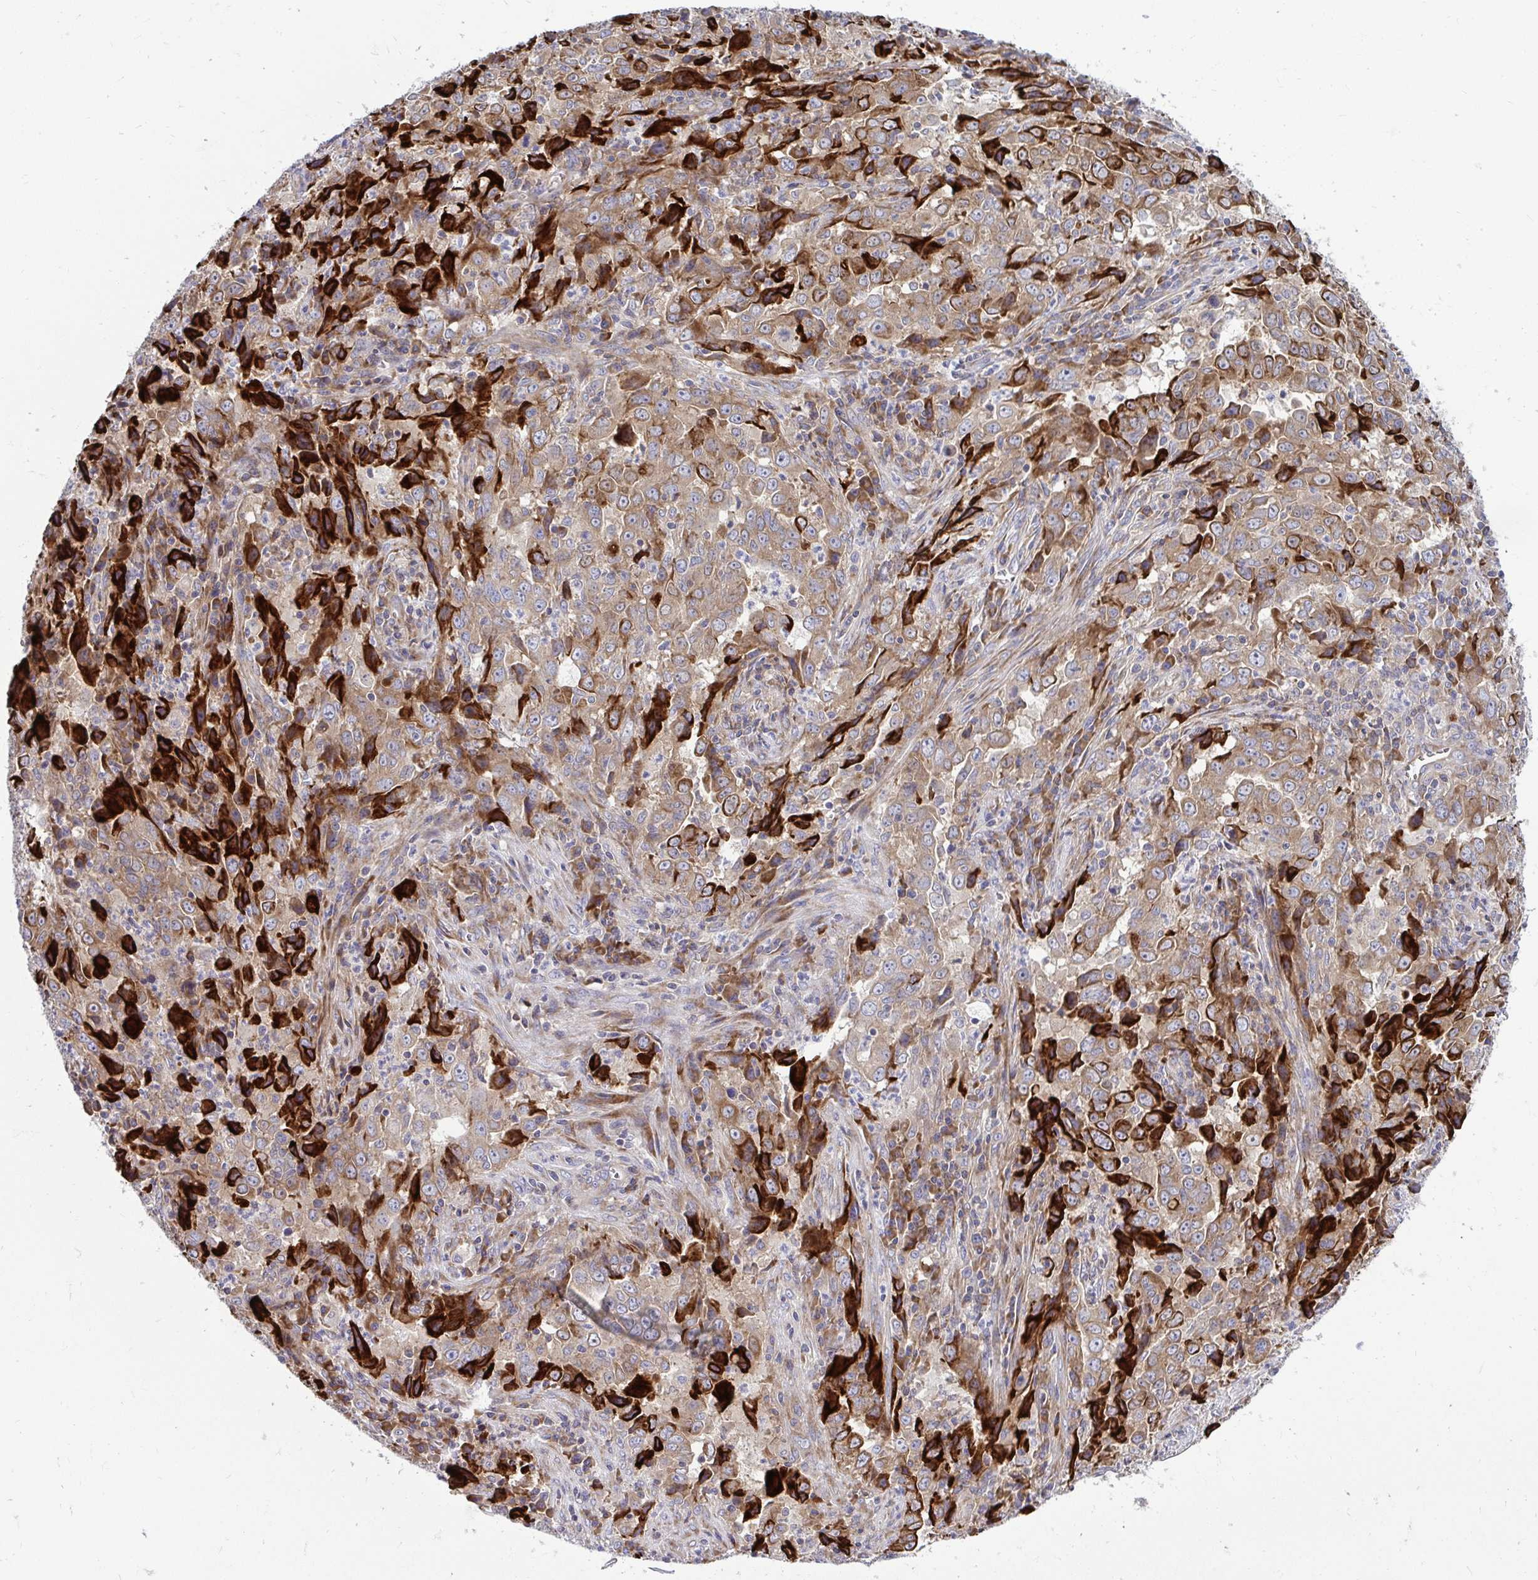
{"staining": {"intensity": "strong", "quantity": "25%-75%", "location": "cytoplasmic/membranous"}, "tissue": "lung cancer", "cell_type": "Tumor cells", "image_type": "cancer", "snomed": [{"axis": "morphology", "description": "Adenocarcinoma, NOS"}, {"axis": "topography", "description": "Lung"}], "caption": "IHC of lung adenocarcinoma reveals high levels of strong cytoplasmic/membranous positivity in approximately 25%-75% of tumor cells. (DAB IHC, brown staining for protein, blue staining for nuclei).", "gene": "GFPT2", "patient": {"sex": "male", "age": 67}}